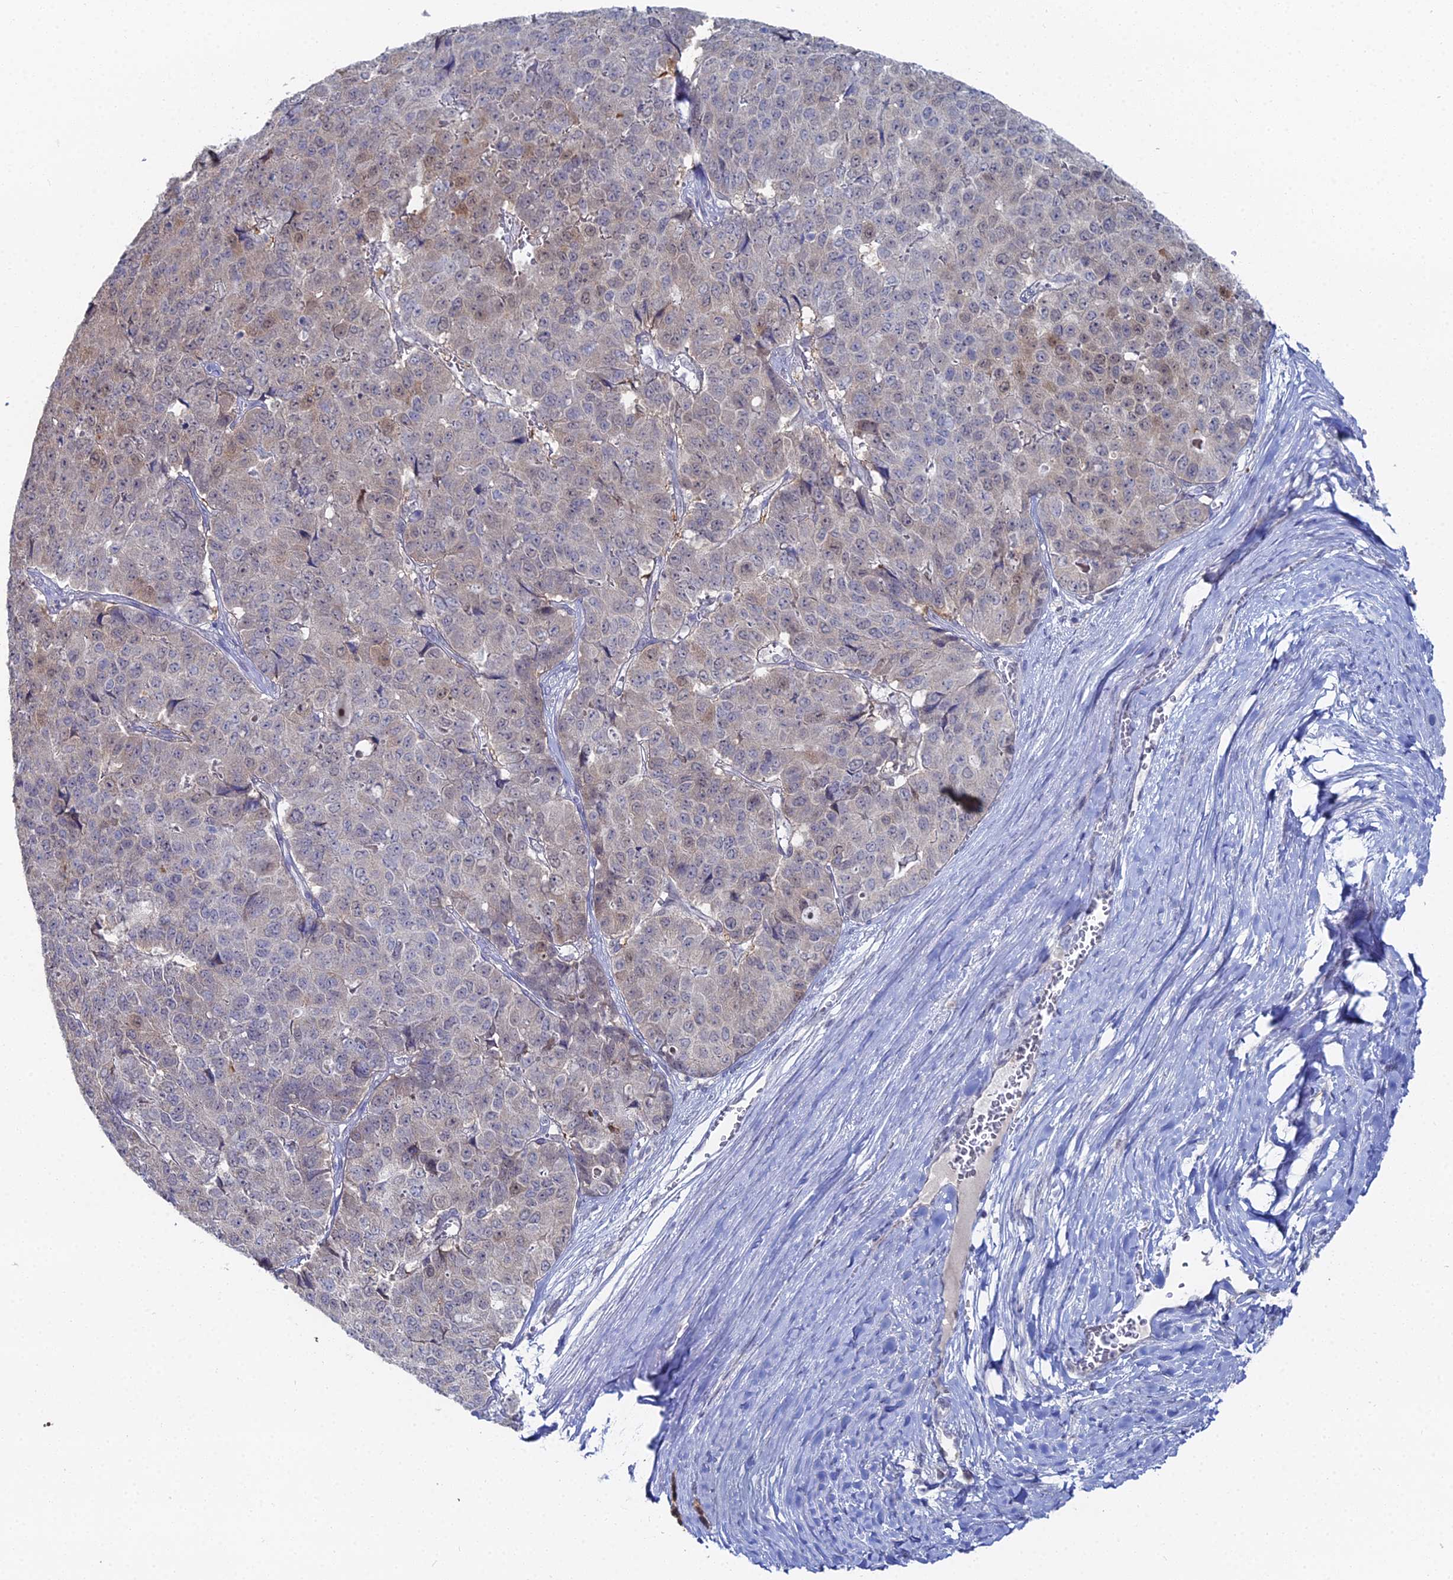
{"staining": {"intensity": "weak", "quantity": "<25%", "location": "nuclear"}, "tissue": "pancreatic cancer", "cell_type": "Tumor cells", "image_type": "cancer", "snomed": [{"axis": "morphology", "description": "Adenocarcinoma, NOS"}, {"axis": "topography", "description": "Pancreas"}], "caption": "Protein analysis of adenocarcinoma (pancreatic) exhibits no significant expression in tumor cells.", "gene": "THAP4", "patient": {"sex": "male", "age": 50}}